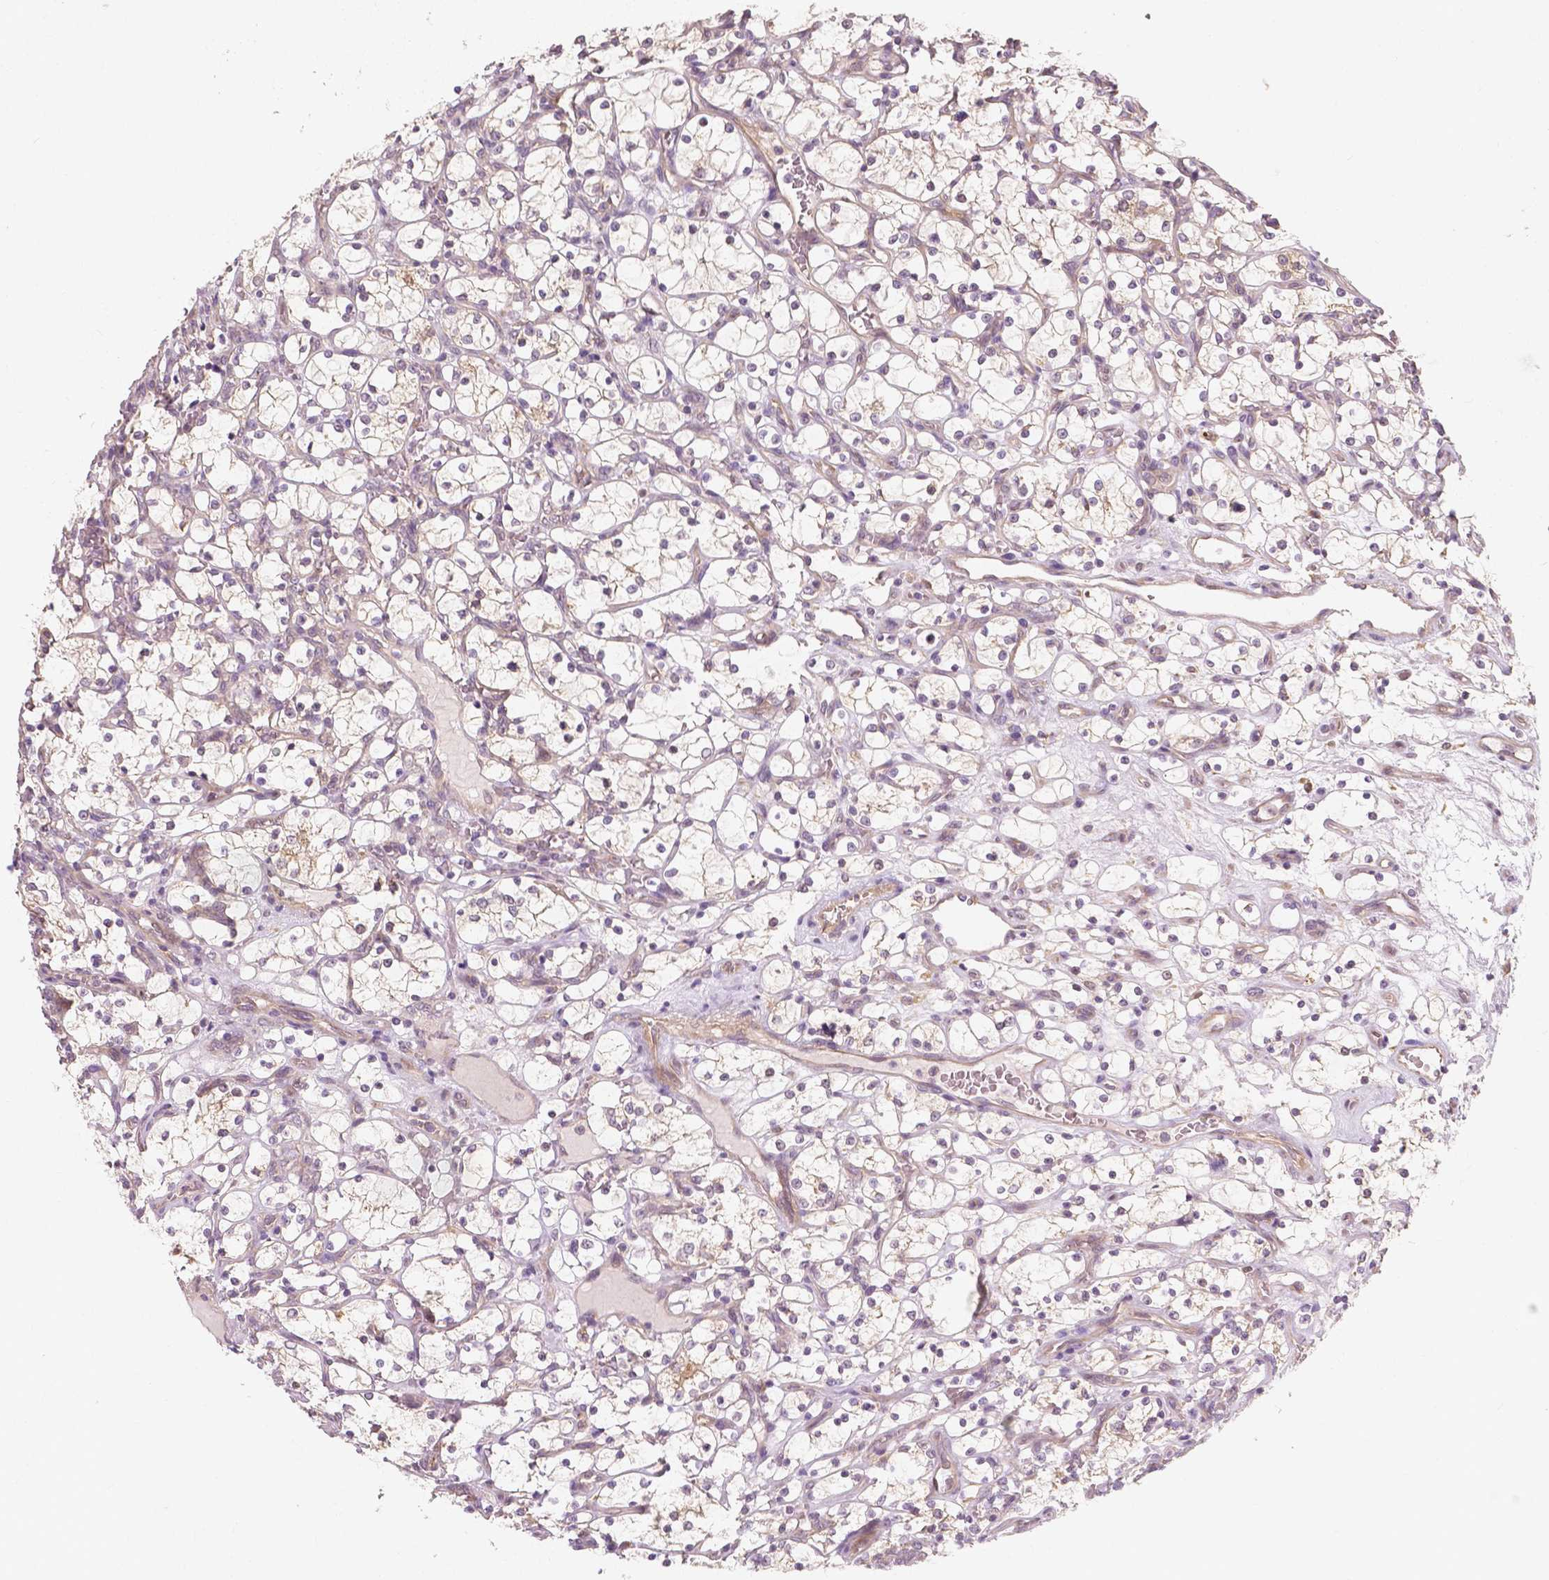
{"staining": {"intensity": "weak", "quantity": "<25%", "location": "cytoplasmic/membranous"}, "tissue": "renal cancer", "cell_type": "Tumor cells", "image_type": "cancer", "snomed": [{"axis": "morphology", "description": "Adenocarcinoma, NOS"}, {"axis": "topography", "description": "Kidney"}], "caption": "The IHC histopathology image has no significant staining in tumor cells of adenocarcinoma (renal) tissue. (DAB (3,3'-diaminobenzidine) immunohistochemistry, high magnification).", "gene": "SNX12", "patient": {"sex": "female", "age": 69}}